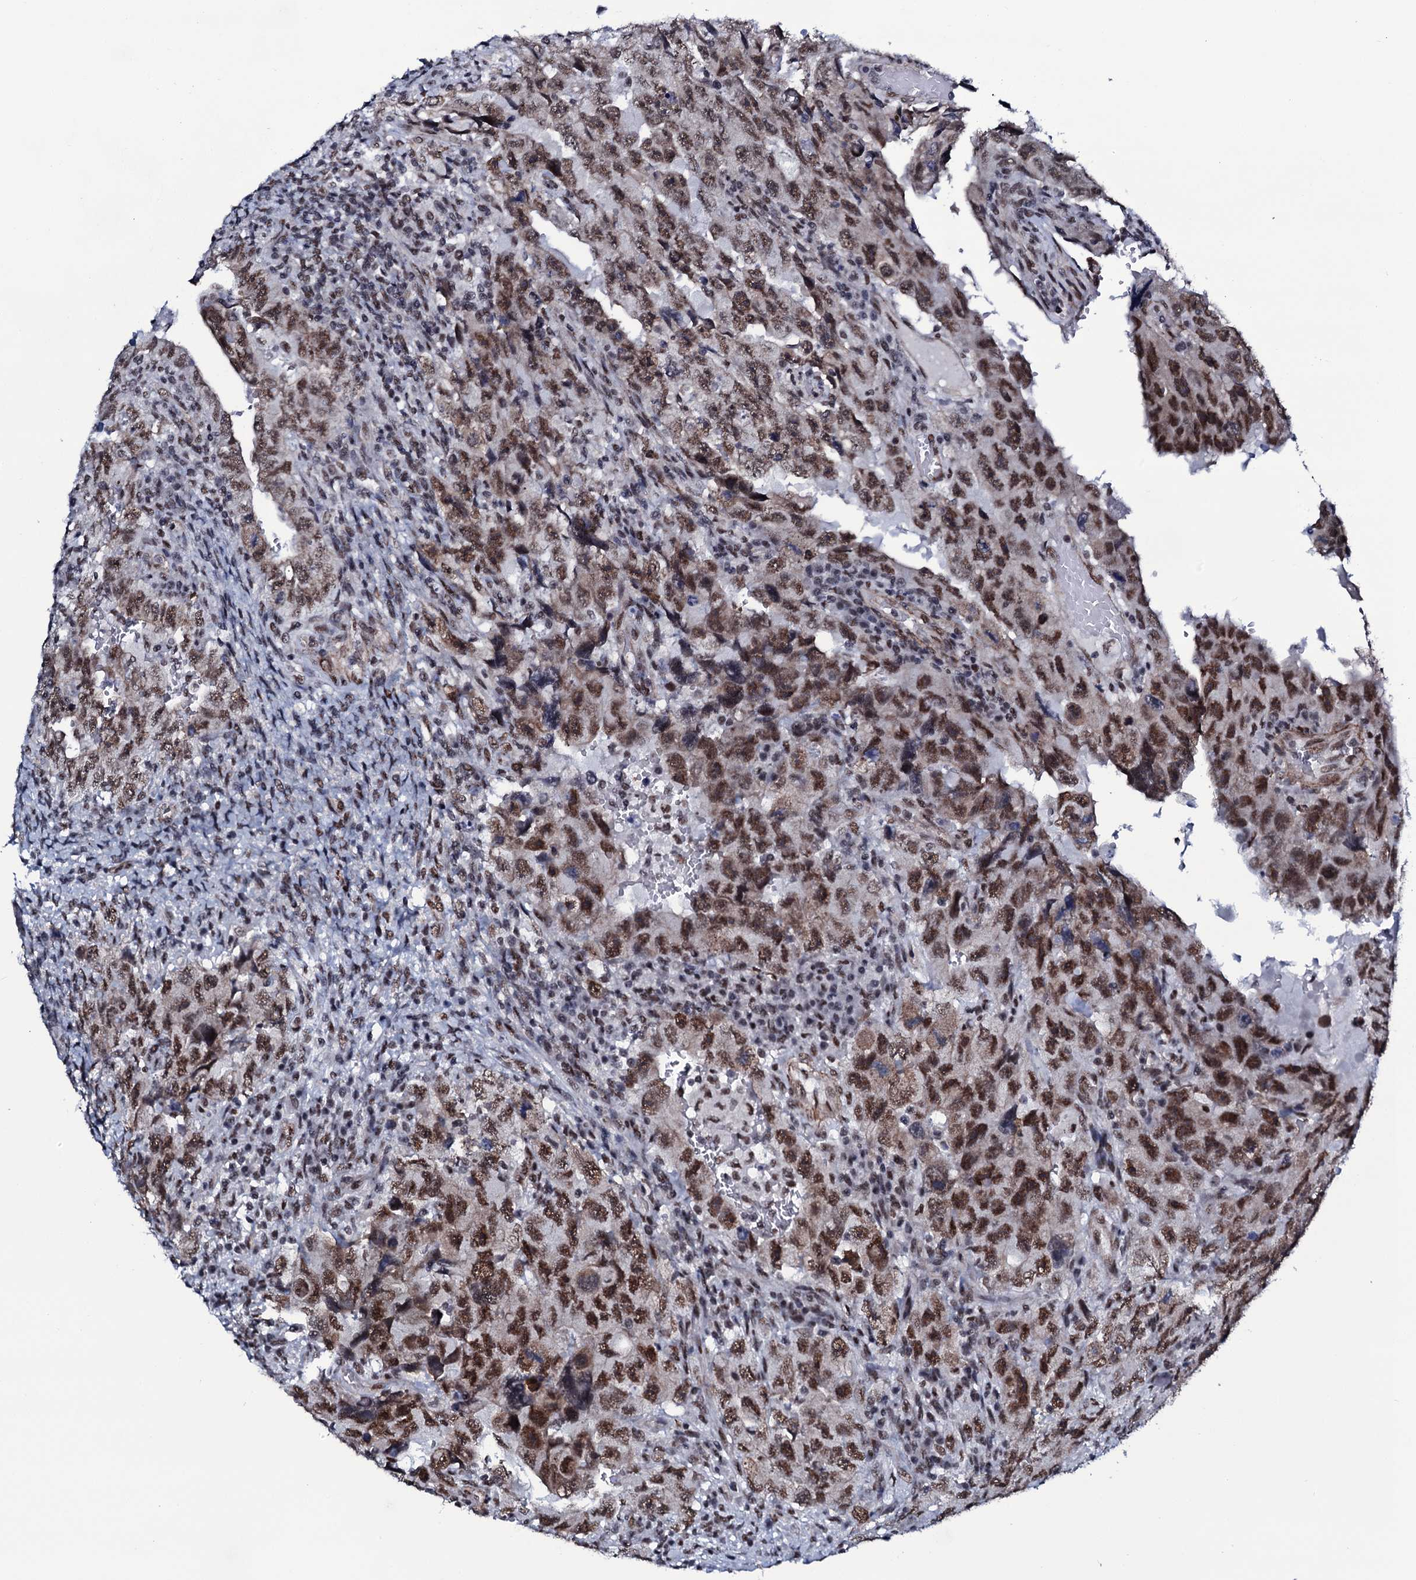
{"staining": {"intensity": "moderate", "quantity": ">75%", "location": "nuclear"}, "tissue": "testis cancer", "cell_type": "Tumor cells", "image_type": "cancer", "snomed": [{"axis": "morphology", "description": "Carcinoma, Embryonal, NOS"}, {"axis": "topography", "description": "Testis"}], "caption": "Approximately >75% of tumor cells in testis embryonal carcinoma display moderate nuclear protein staining as visualized by brown immunohistochemical staining.", "gene": "CWC15", "patient": {"sex": "male", "age": 26}}